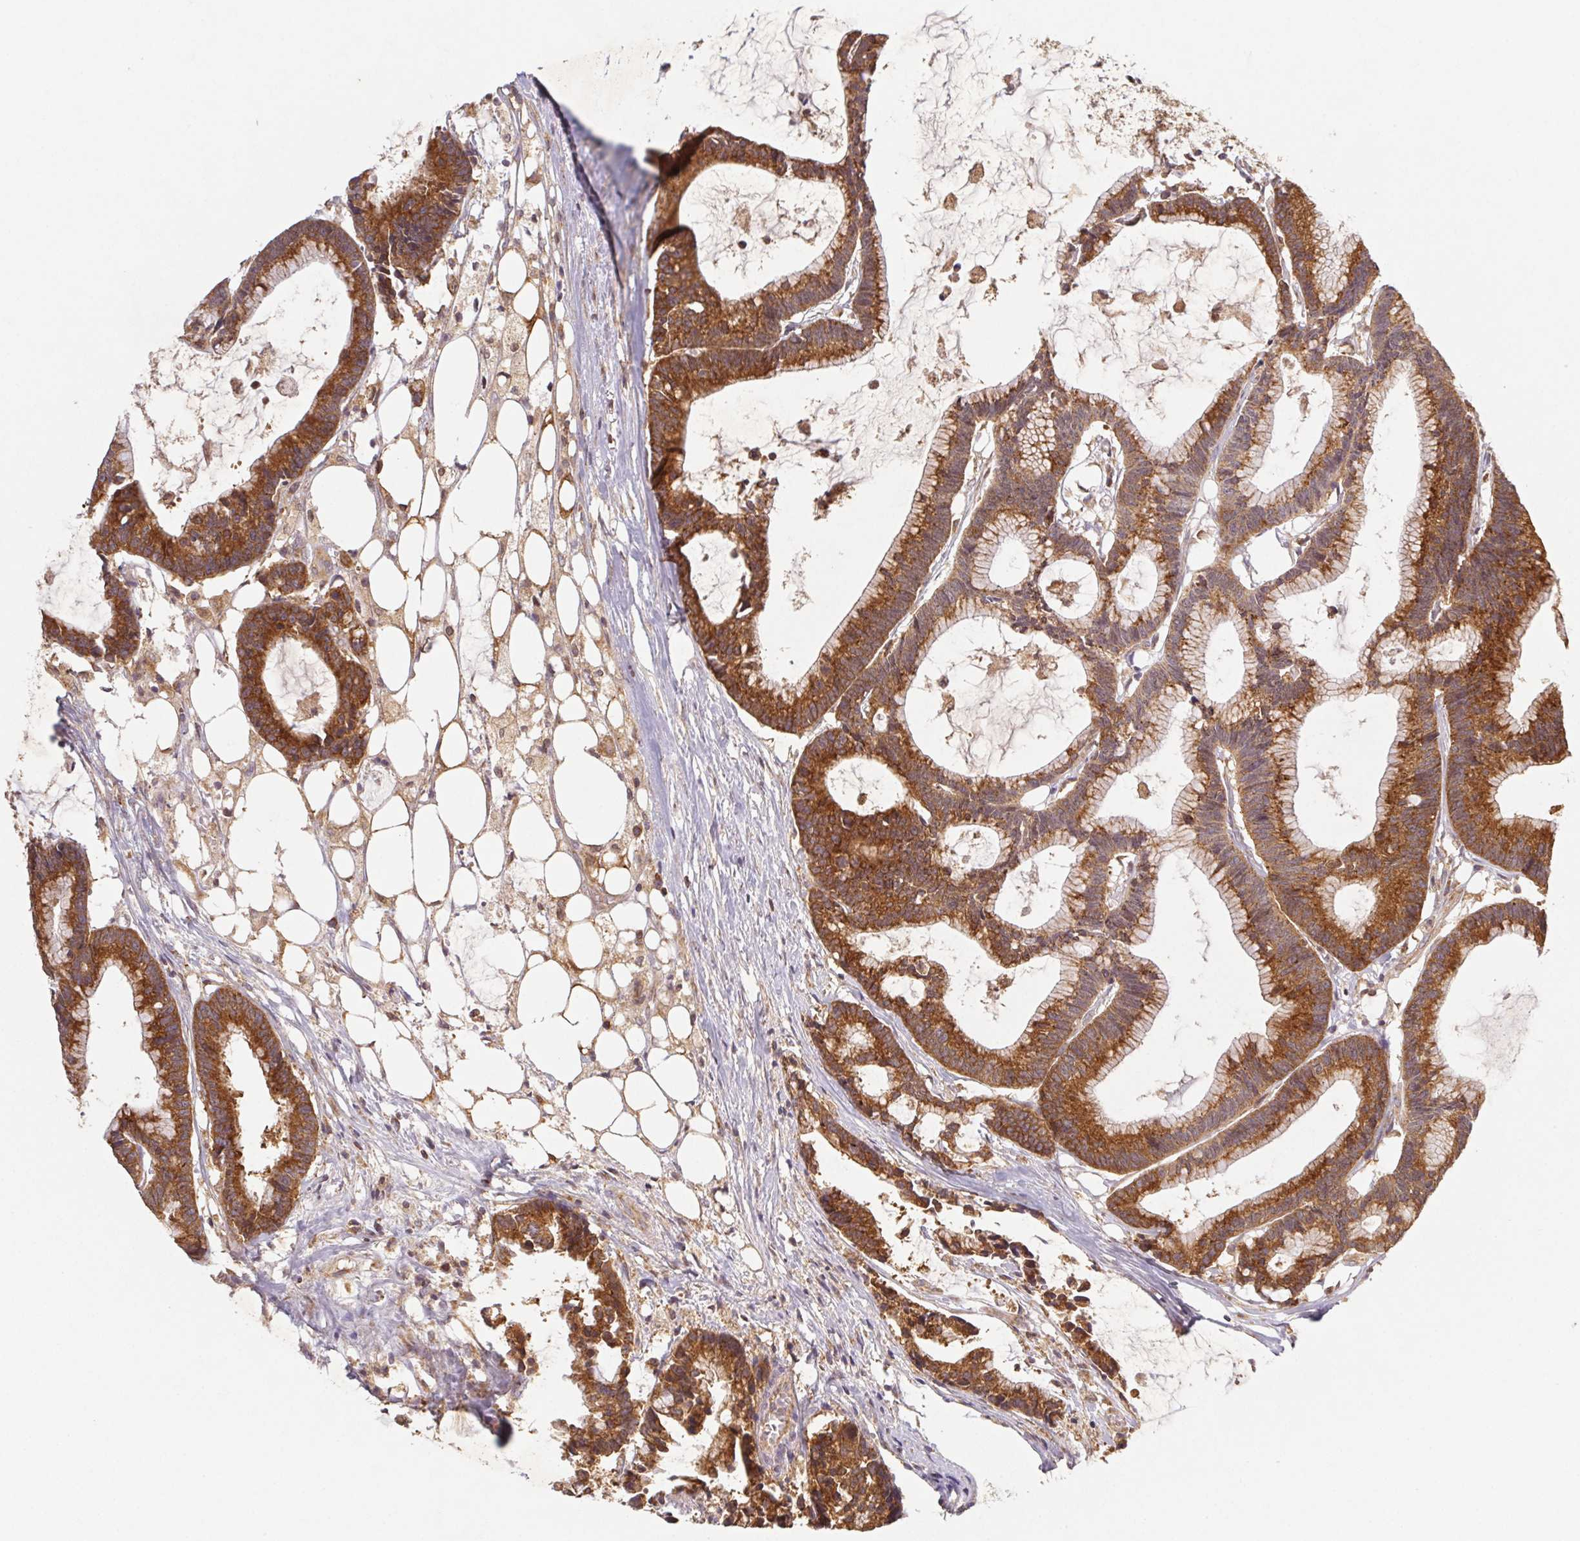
{"staining": {"intensity": "strong", "quantity": ">75%", "location": "cytoplasmic/membranous"}, "tissue": "colorectal cancer", "cell_type": "Tumor cells", "image_type": "cancer", "snomed": [{"axis": "morphology", "description": "Adenocarcinoma, NOS"}, {"axis": "topography", "description": "Colon"}], "caption": "The photomicrograph shows immunohistochemical staining of colorectal cancer. There is strong cytoplasmic/membranous positivity is seen in approximately >75% of tumor cells.", "gene": "MTHFD1", "patient": {"sex": "female", "age": 78}}